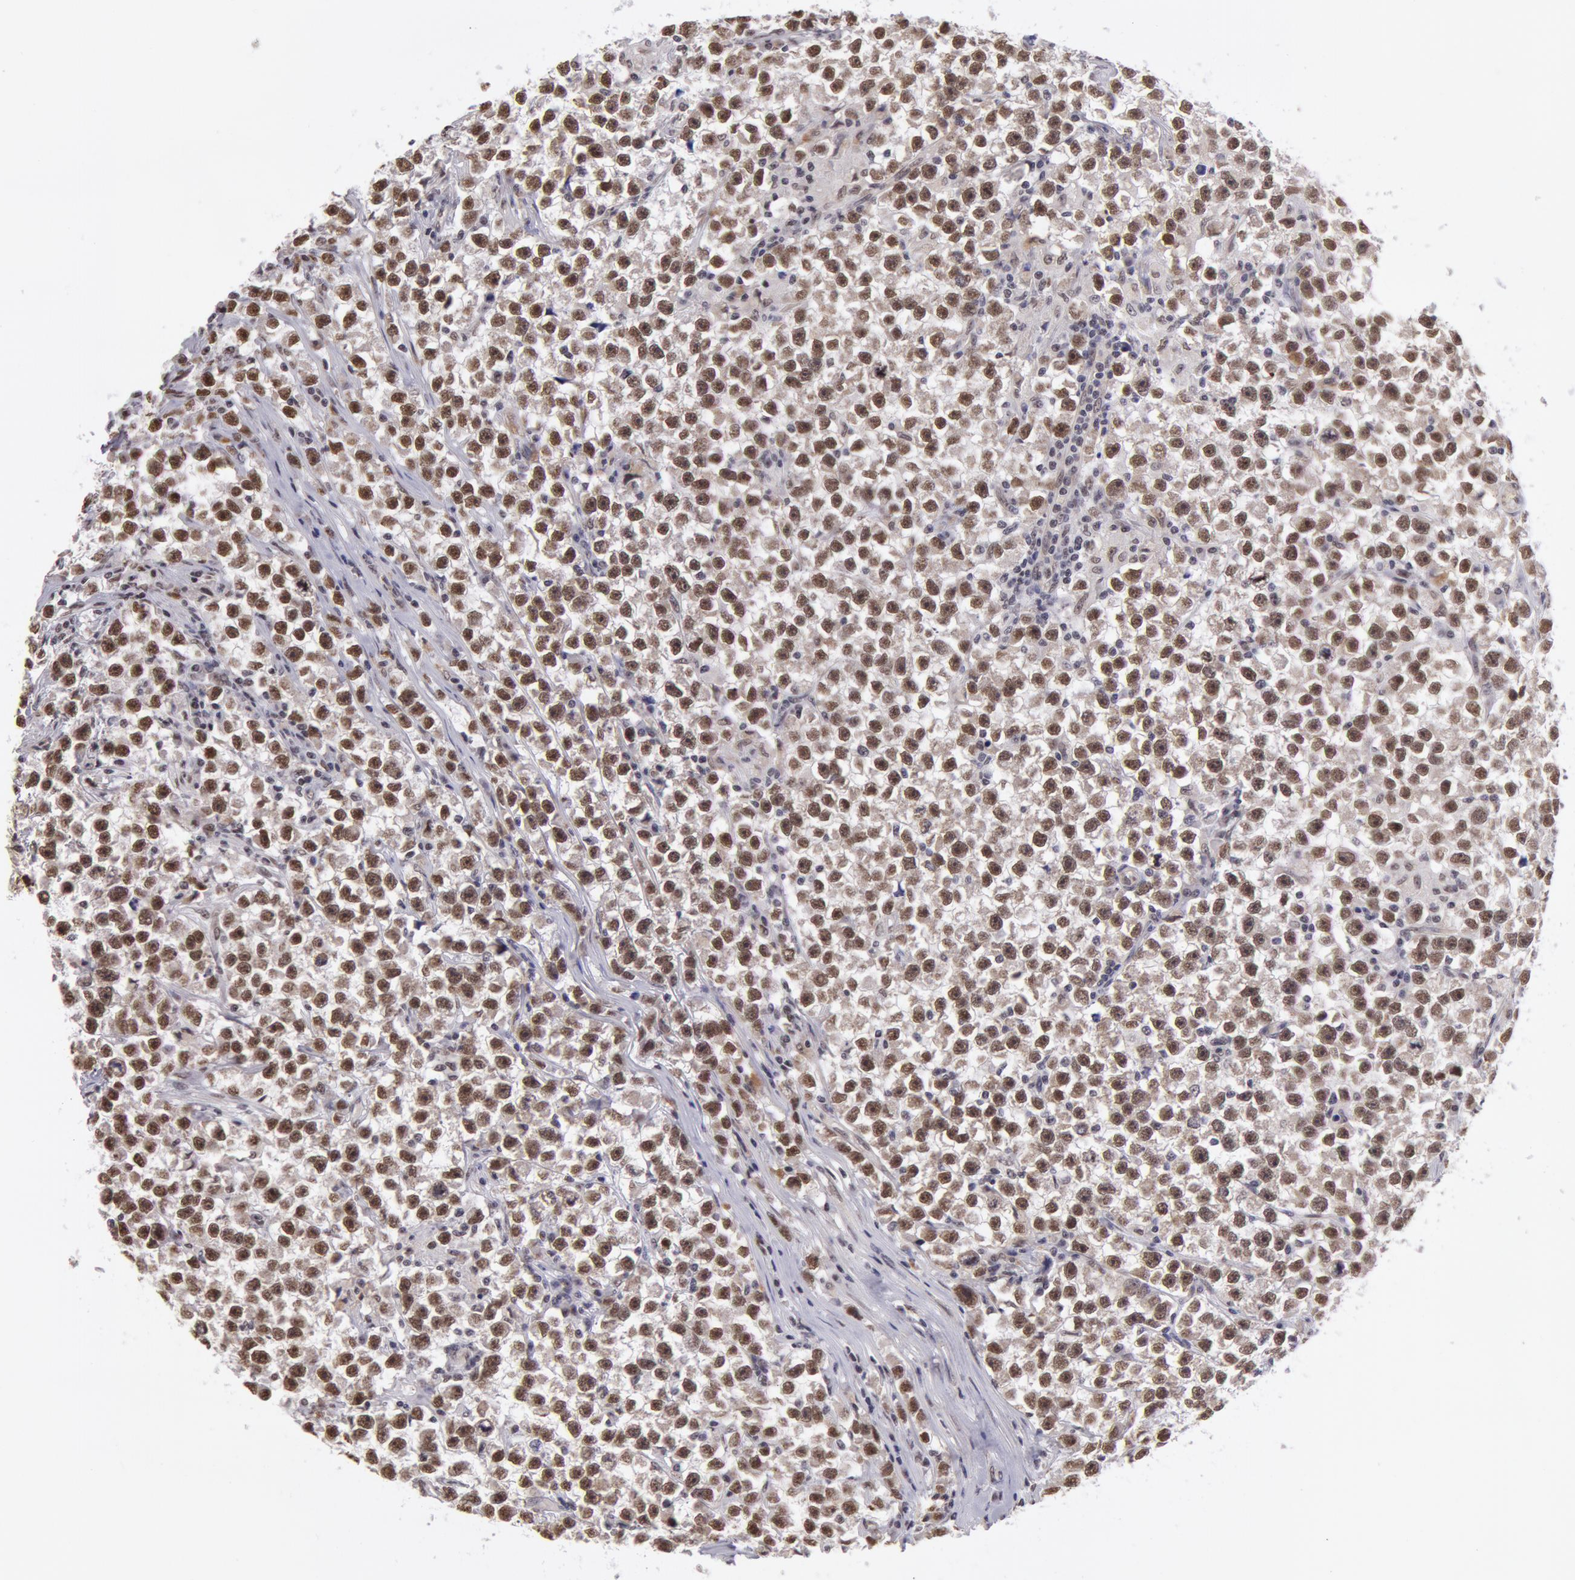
{"staining": {"intensity": "moderate", "quantity": "25%-75%", "location": "cytoplasmic/membranous,nuclear"}, "tissue": "testis cancer", "cell_type": "Tumor cells", "image_type": "cancer", "snomed": [{"axis": "morphology", "description": "Seminoma, NOS"}, {"axis": "topography", "description": "Testis"}], "caption": "Testis seminoma stained with immunohistochemistry displays moderate cytoplasmic/membranous and nuclear positivity in approximately 25%-75% of tumor cells. The staining was performed using DAB, with brown indicating positive protein expression. Nuclei are stained blue with hematoxylin.", "gene": "VRTN", "patient": {"sex": "male", "age": 33}}